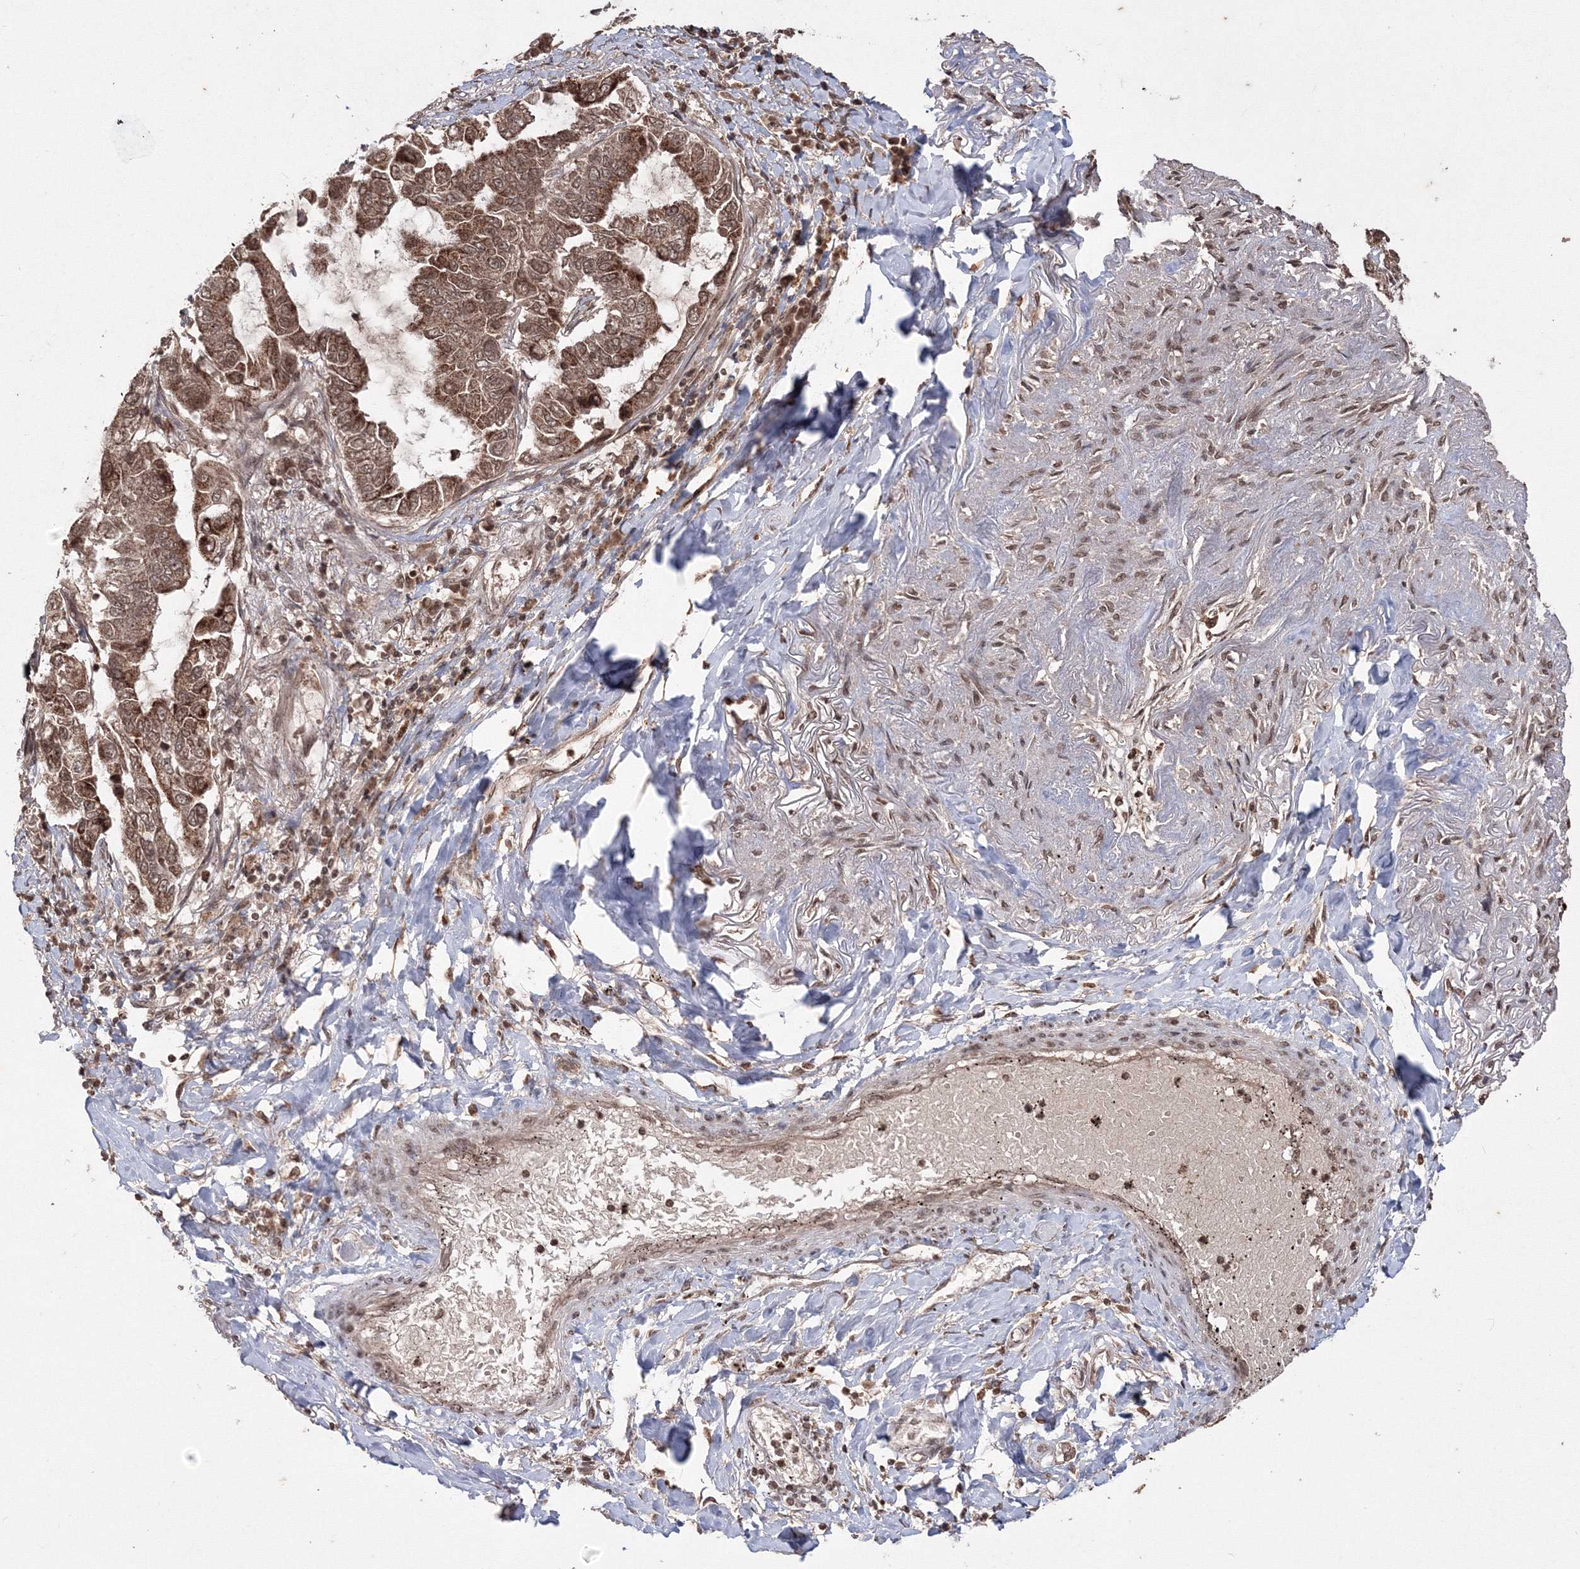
{"staining": {"intensity": "strong", "quantity": ">75%", "location": "cytoplasmic/membranous,nuclear"}, "tissue": "lung cancer", "cell_type": "Tumor cells", "image_type": "cancer", "snomed": [{"axis": "morphology", "description": "Adenocarcinoma, NOS"}, {"axis": "topography", "description": "Lung"}], "caption": "Protein staining of adenocarcinoma (lung) tissue reveals strong cytoplasmic/membranous and nuclear expression in about >75% of tumor cells. (brown staining indicates protein expression, while blue staining denotes nuclei).", "gene": "PEX13", "patient": {"sex": "male", "age": 64}}